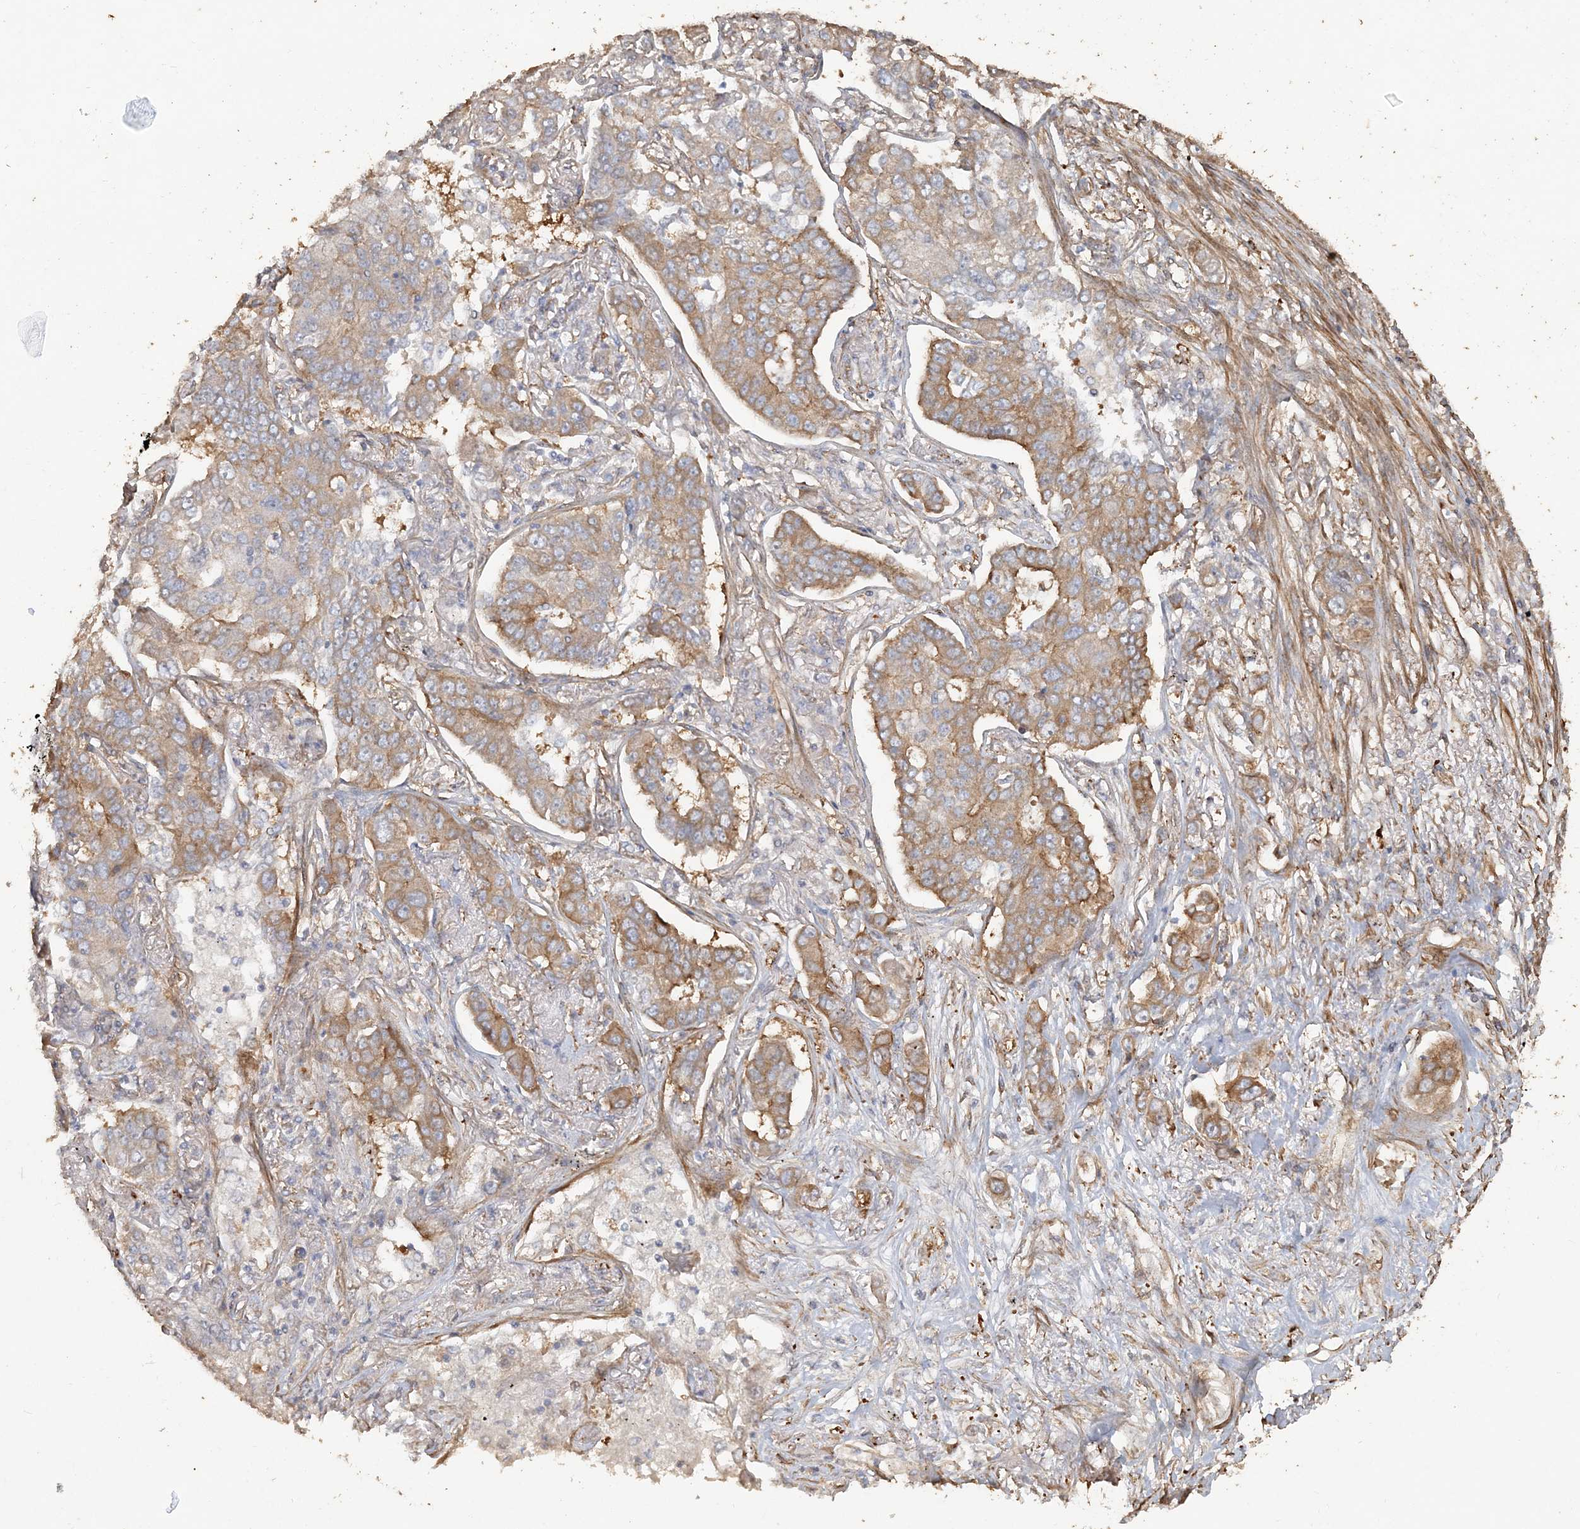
{"staining": {"intensity": "moderate", "quantity": "25%-75%", "location": "cytoplasmic/membranous"}, "tissue": "lung cancer", "cell_type": "Tumor cells", "image_type": "cancer", "snomed": [{"axis": "morphology", "description": "Adenocarcinoma, NOS"}, {"axis": "topography", "description": "Lung"}], "caption": "This is a histology image of immunohistochemistry (IHC) staining of lung adenocarcinoma, which shows moderate positivity in the cytoplasmic/membranous of tumor cells.", "gene": "RNF145", "patient": {"sex": "male", "age": 49}}